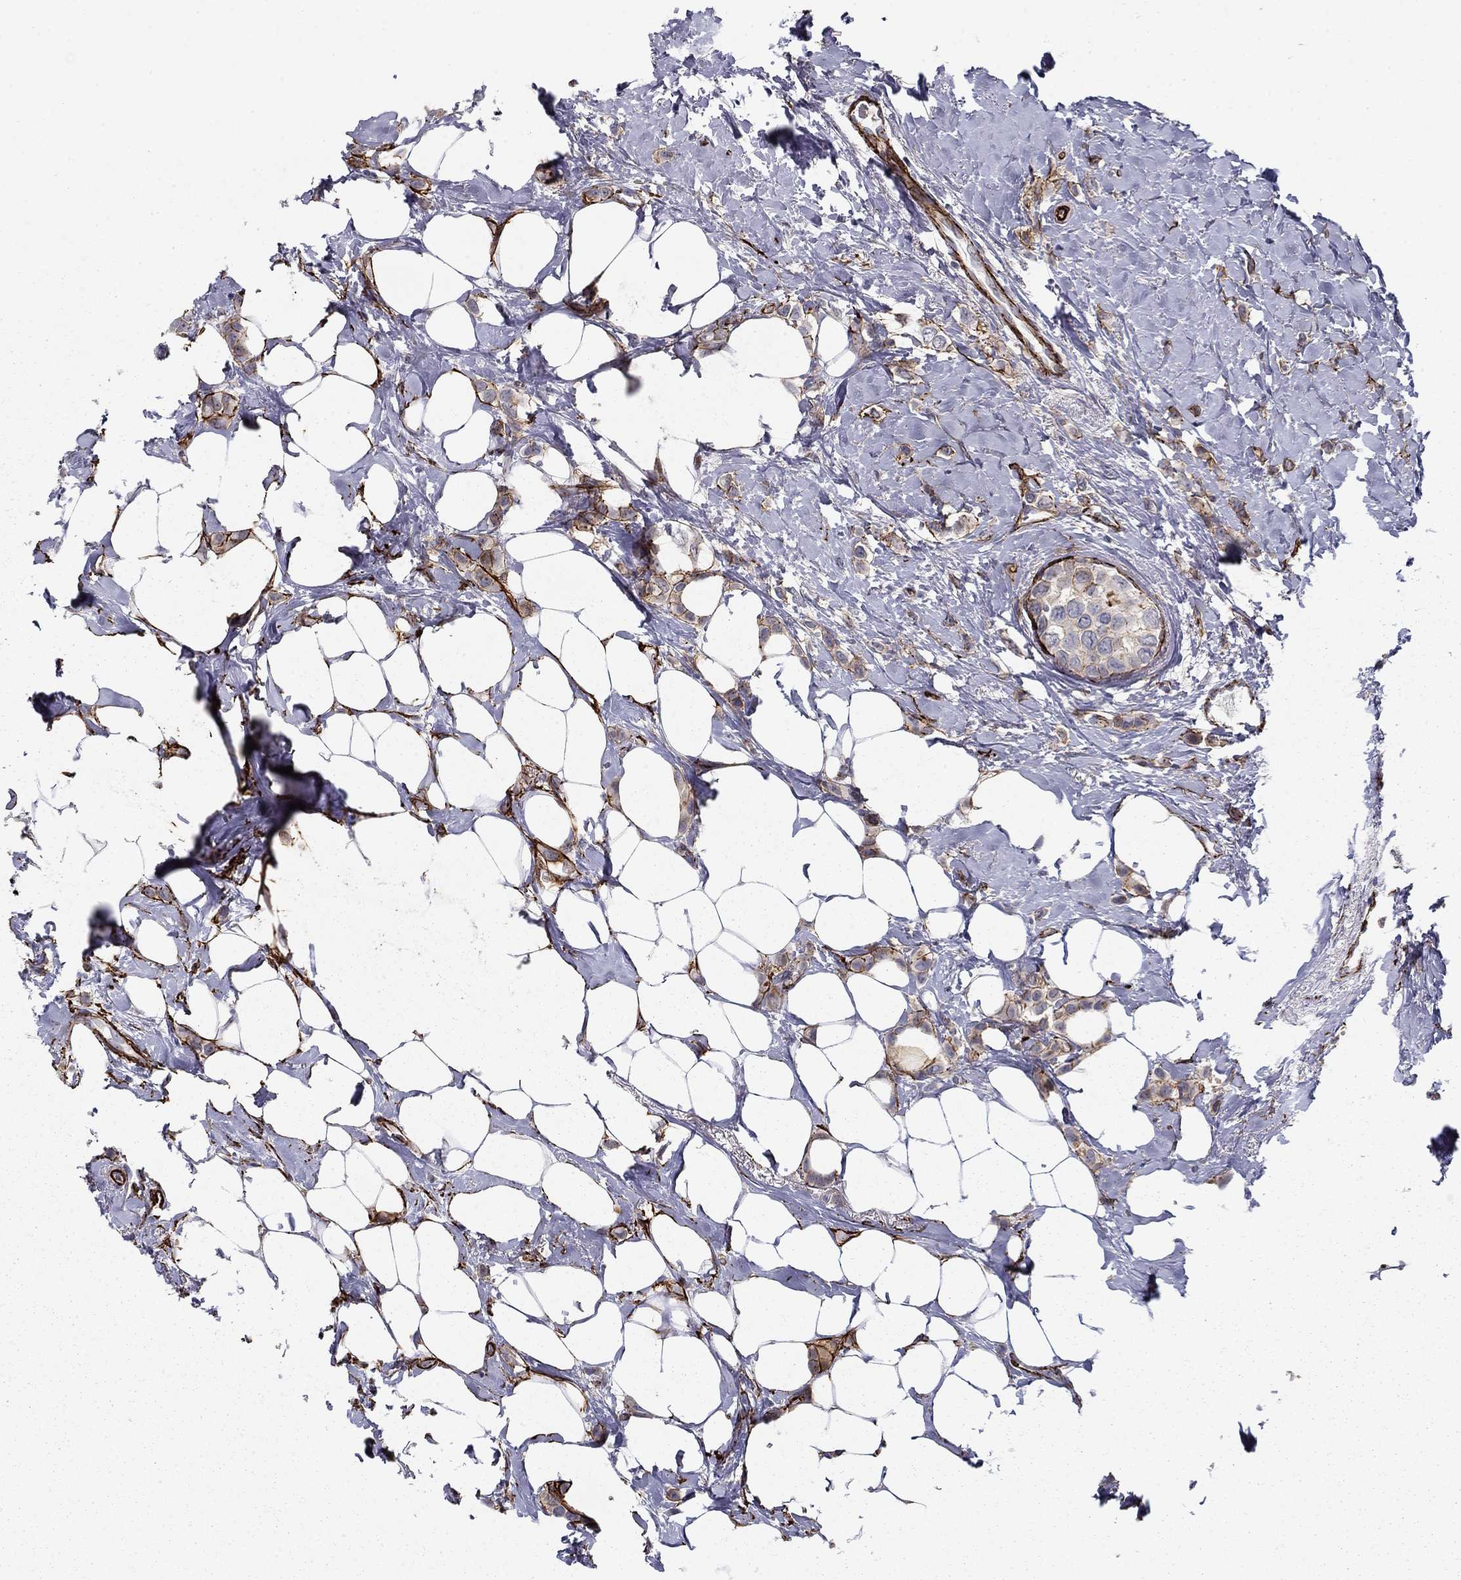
{"staining": {"intensity": "moderate", "quantity": "25%-75%", "location": "cytoplasmic/membranous"}, "tissue": "breast cancer", "cell_type": "Tumor cells", "image_type": "cancer", "snomed": [{"axis": "morphology", "description": "Lobular carcinoma"}, {"axis": "topography", "description": "Breast"}], "caption": "Breast cancer (lobular carcinoma) stained with immunohistochemistry reveals moderate cytoplasmic/membranous expression in approximately 25%-75% of tumor cells.", "gene": "KRBA1", "patient": {"sex": "female", "age": 66}}